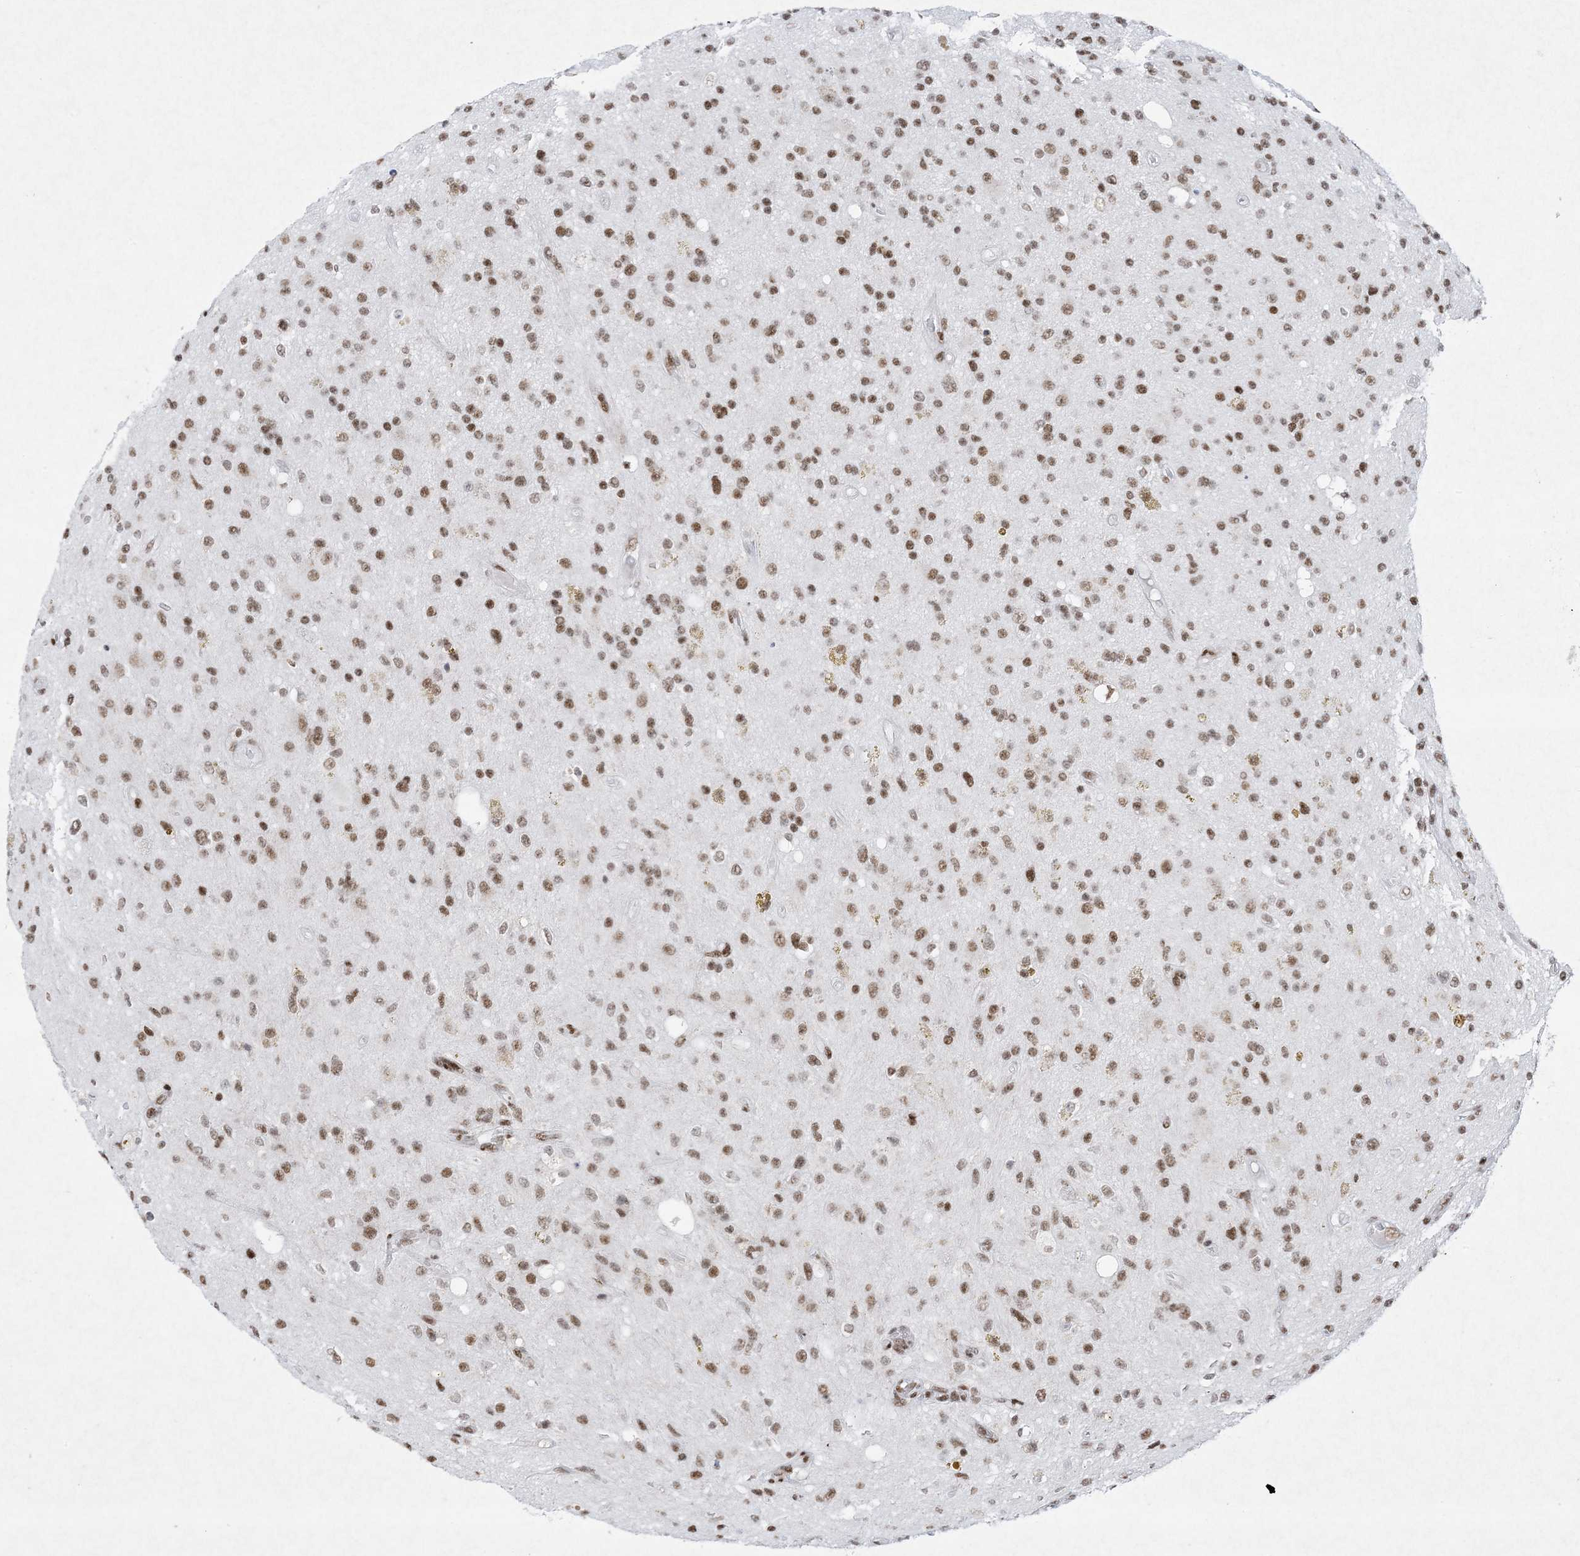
{"staining": {"intensity": "moderate", "quantity": ">75%", "location": "nuclear"}, "tissue": "glioma", "cell_type": "Tumor cells", "image_type": "cancer", "snomed": [{"axis": "morphology", "description": "Glioma, malignant, High grade"}, {"axis": "topography", "description": "Brain"}], "caption": "Glioma stained with DAB IHC shows medium levels of moderate nuclear positivity in approximately >75% of tumor cells.", "gene": "PKNOX2", "patient": {"sex": "male", "age": 33}}